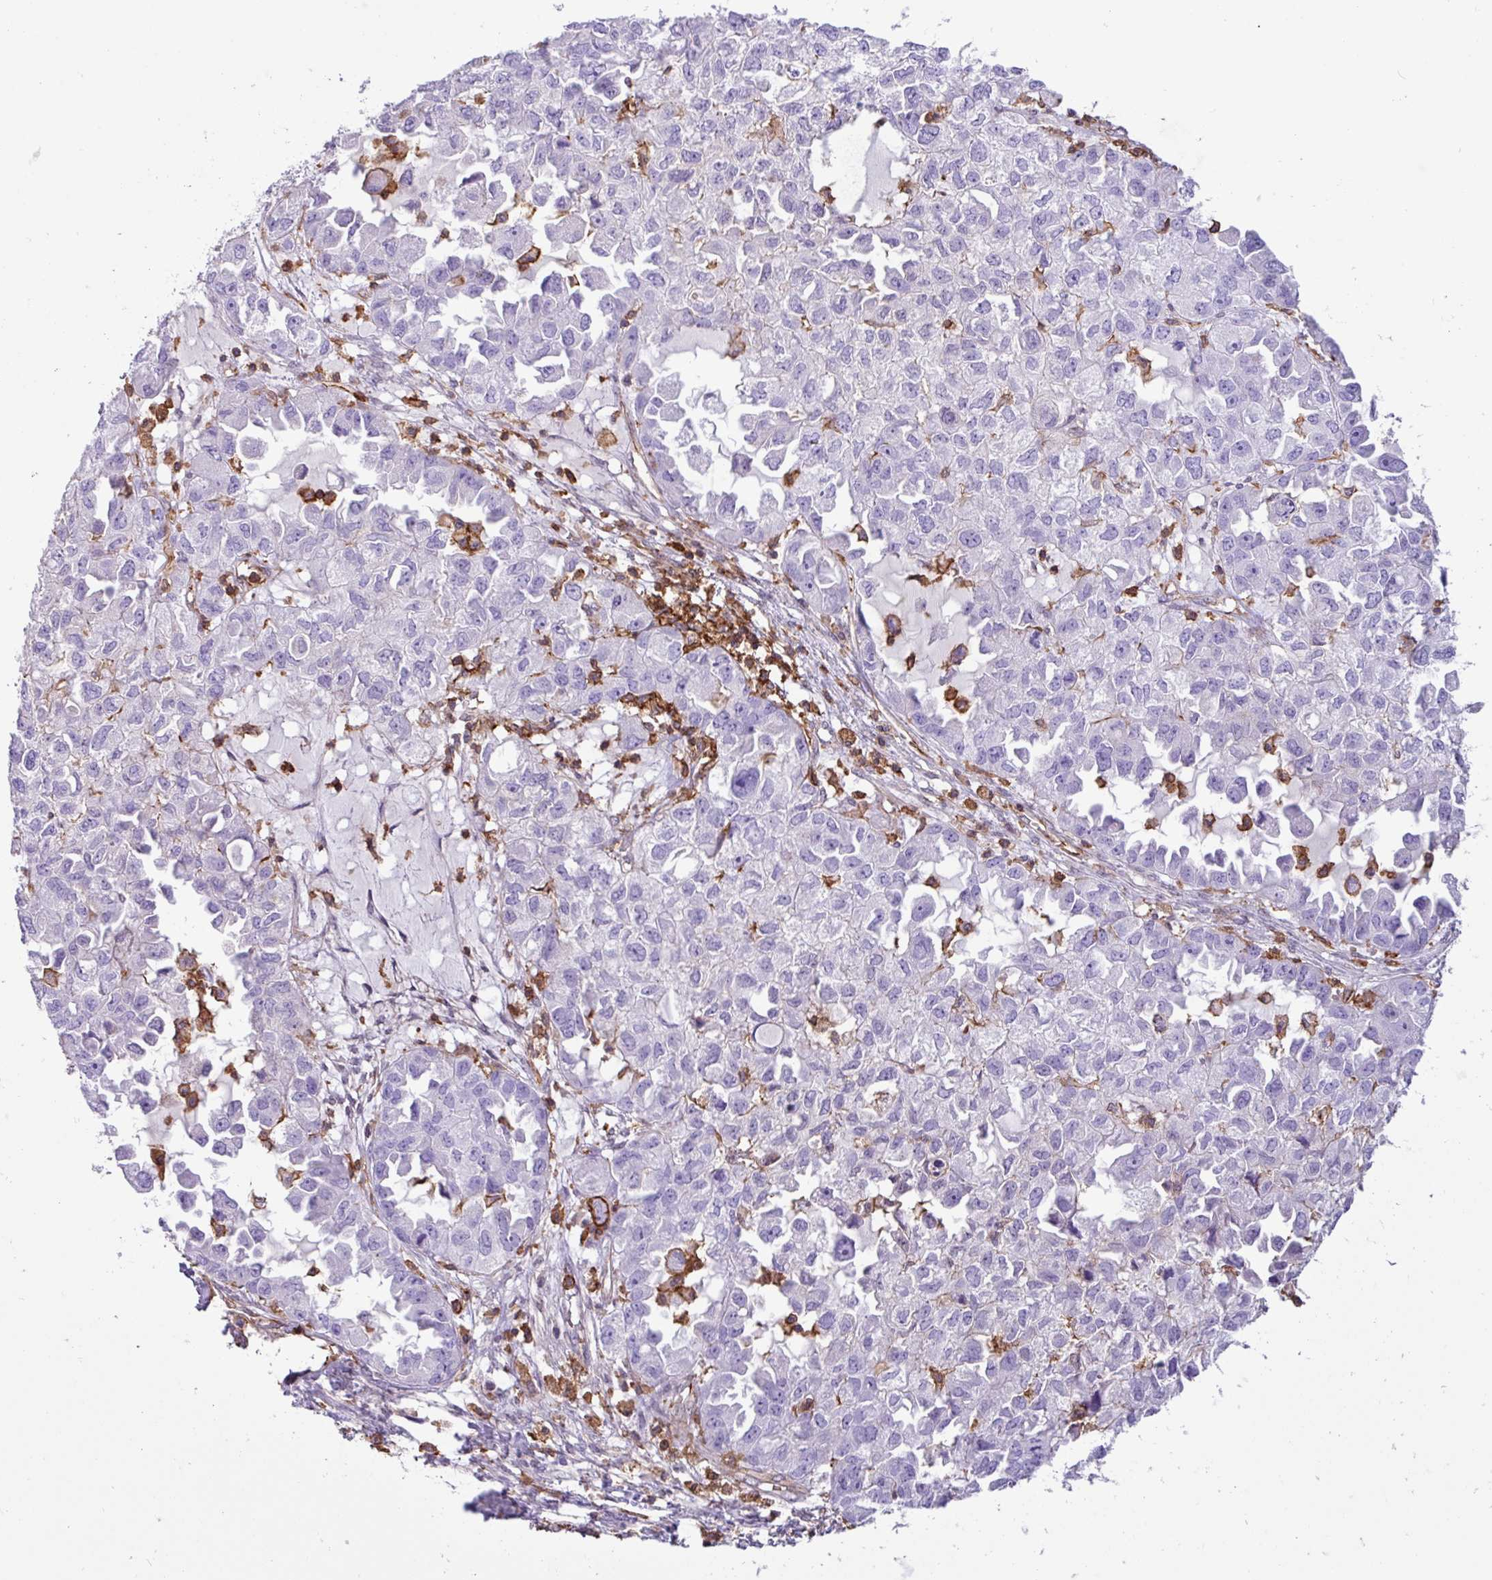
{"staining": {"intensity": "negative", "quantity": "none", "location": "none"}, "tissue": "ovarian cancer", "cell_type": "Tumor cells", "image_type": "cancer", "snomed": [{"axis": "morphology", "description": "Cystadenocarcinoma, serous, NOS"}, {"axis": "topography", "description": "Ovary"}], "caption": "This histopathology image is of serous cystadenocarcinoma (ovarian) stained with immunohistochemistry (IHC) to label a protein in brown with the nuclei are counter-stained blue. There is no expression in tumor cells.", "gene": "PPP1R18", "patient": {"sex": "female", "age": 84}}